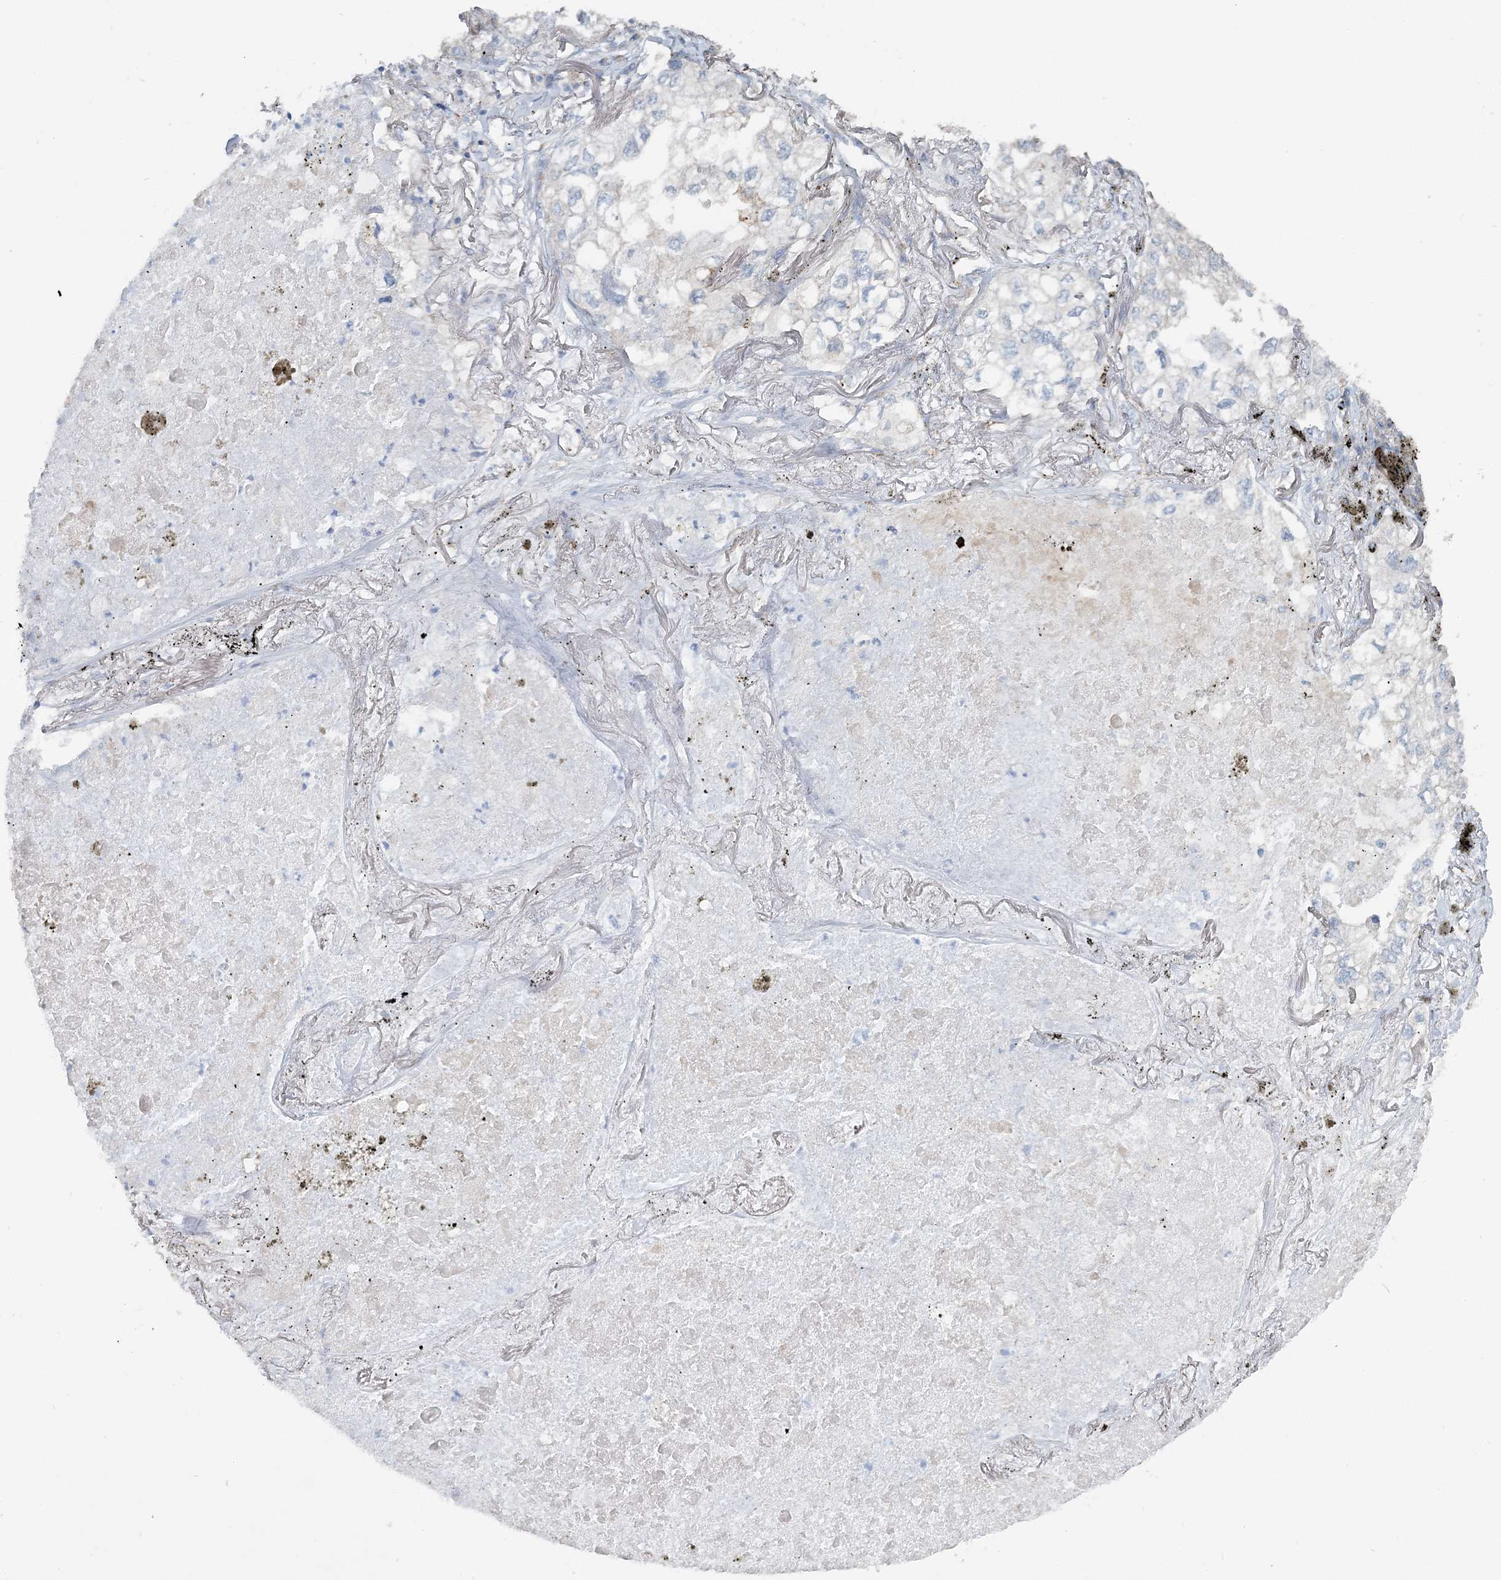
{"staining": {"intensity": "negative", "quantity": "none", "location": "none"}, "tissue": "lung cancer", "cell_type": "Tumor cells", "image_type": "cancer", "snomed": [{"axis": "morphology", "description": "Adenocarcinoma, NOS"}, {"axis": "topography", "description": "Lung"}], "caption": "There is no significant staining in tumor cells of lung cancer. The staining was performed using DAB (3,3'-diaminobenzidine) to visualize the protein expression in brown, while the nuclei were stained in blue with hematoxylin (Magnification: 20x).", "gene": "CMBL", "patient": {"sex": "male", "age": 65}}